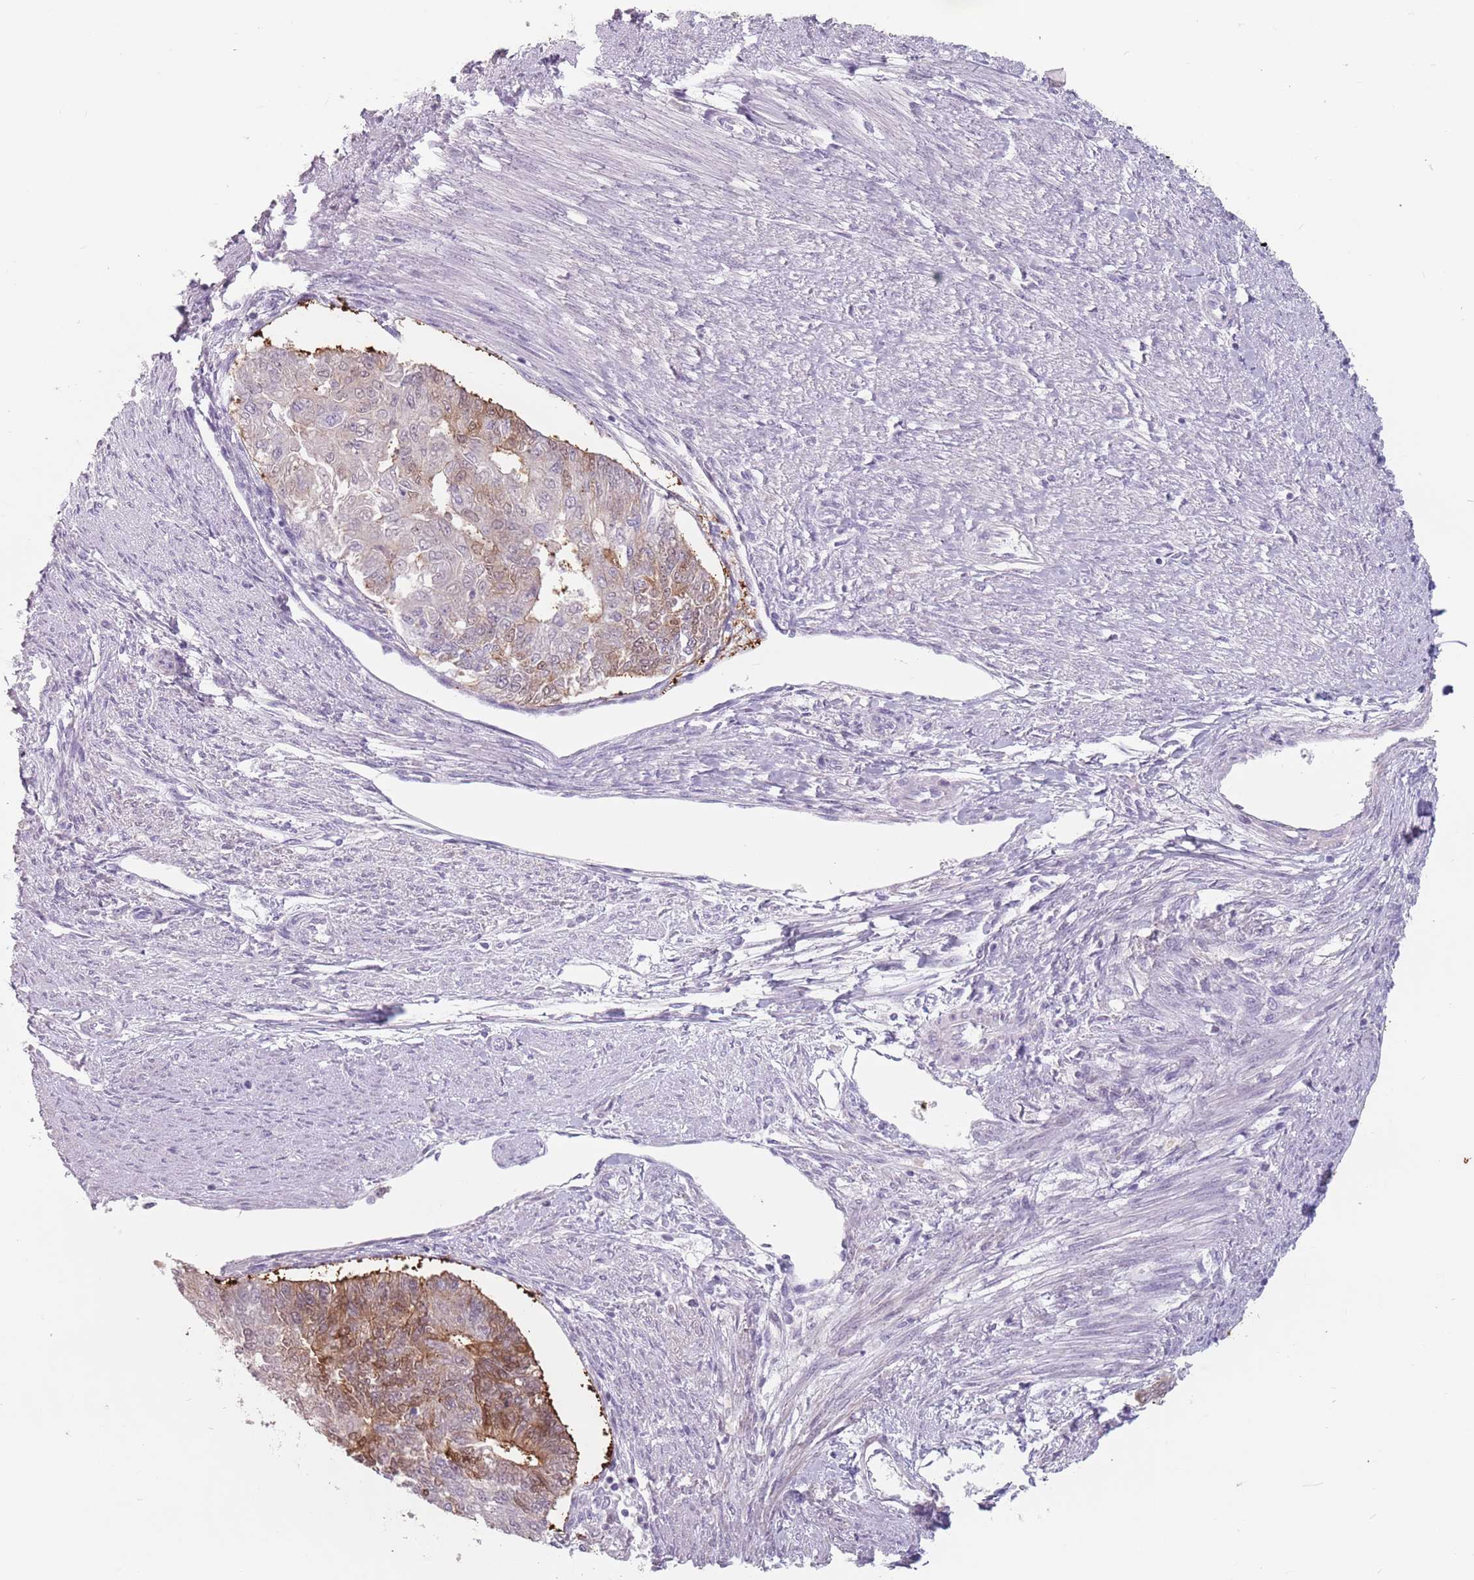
{"staining": {"intensity": "moderate", "quantity": "25%-75%", "location": "cytoplasmic/membranous"}, "tissue": "endometrial cancer", "cell_type": "Tumor cells", "image_type": "cancer", "snomed": [{"axis": "morphology", "description": "Adenocarcinoma, NOS"}, {"axis": "topography", "description": "Endometrium"}], "caption": "Protein staining of endometrial adenocarcinoma tissue shows moderate cytoplasmic/membranous positivity in approximately 25%-75% of tumor cells.", "gene": "CEP19", "patient": {"sex": "female", "age": 32}}